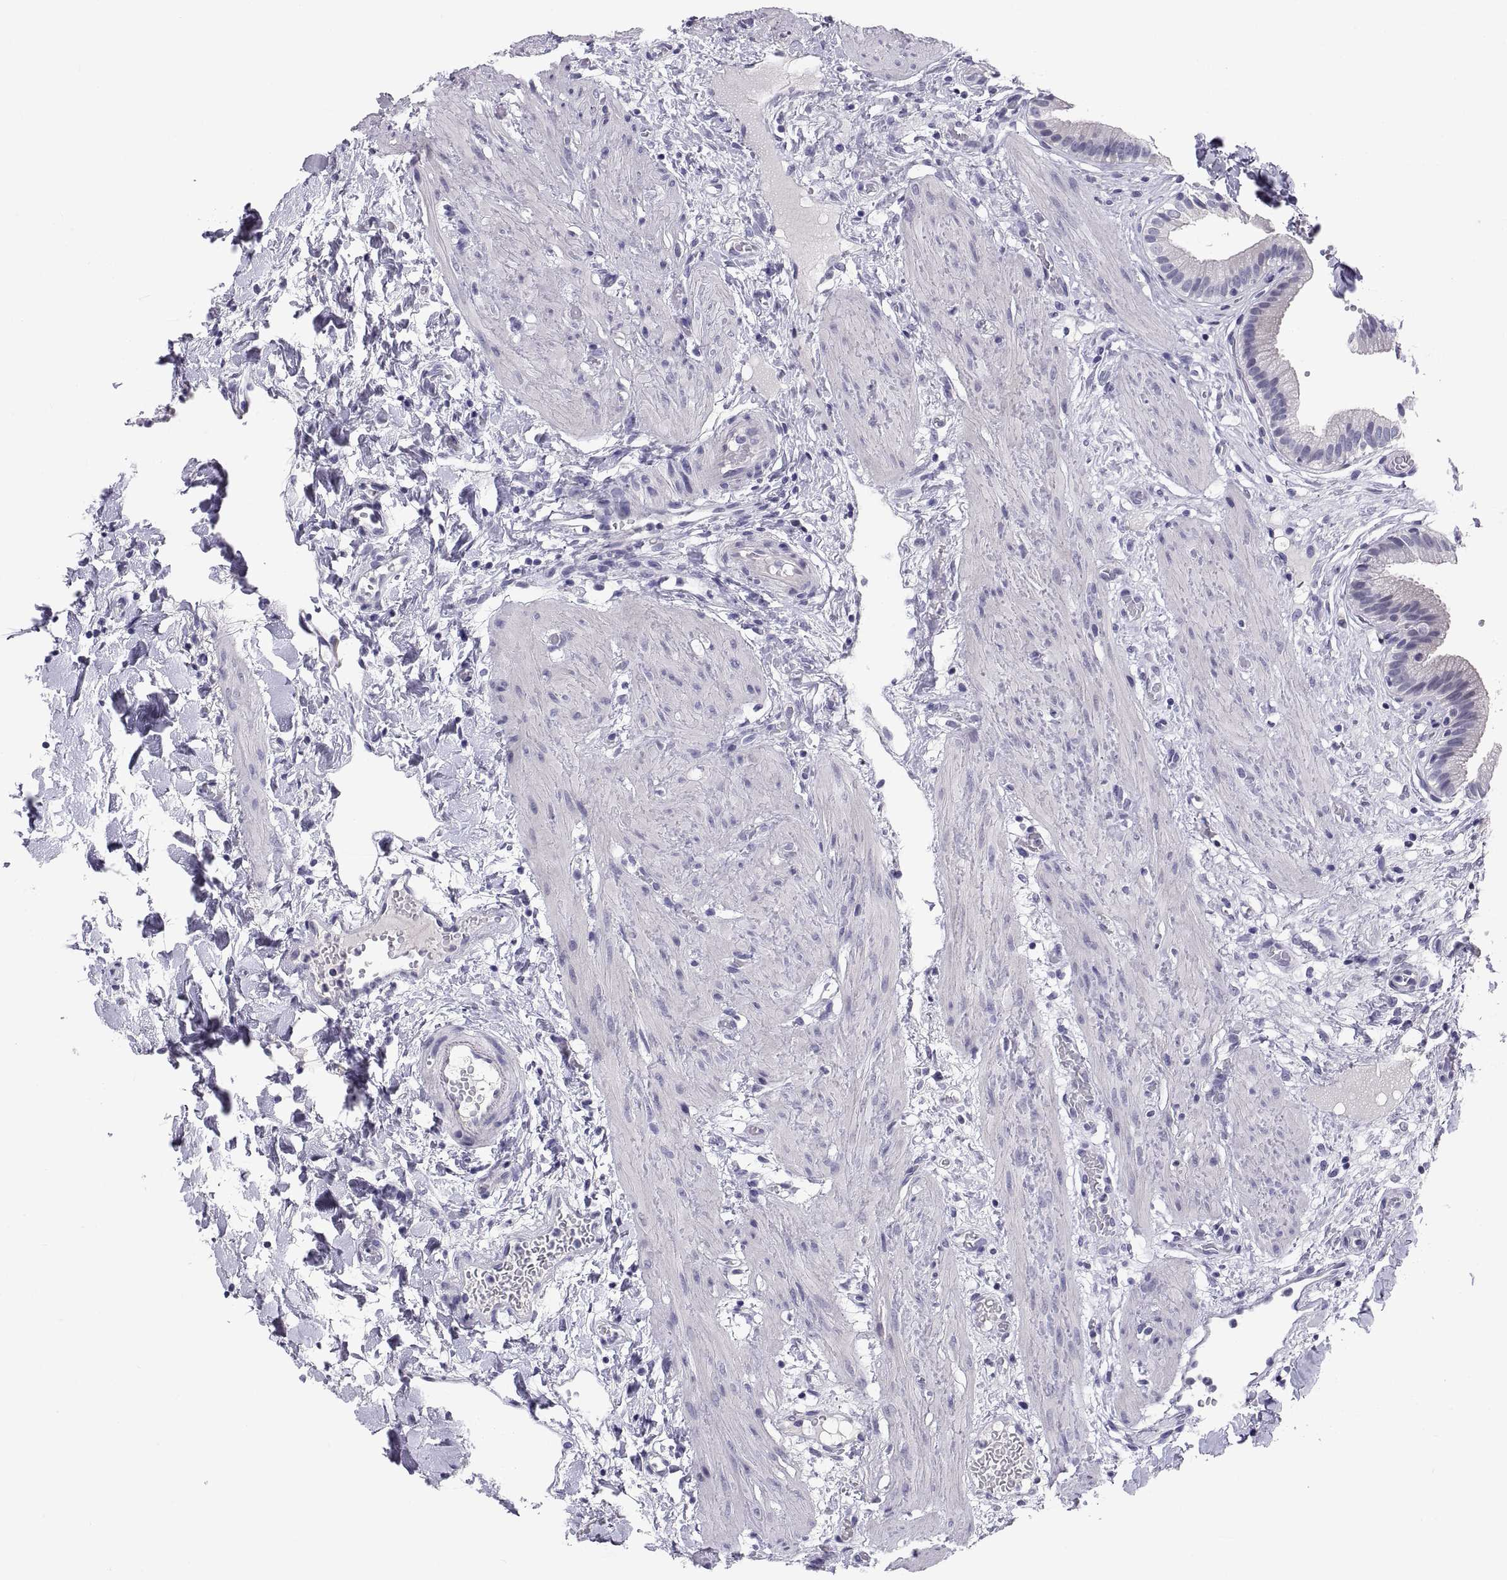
{"staining": {"intensity": "negative", "quantity": "none", "location": "none"}, "tissue": "gallbladder", "cell_type": "Glandular cells", "image_type": "normal", "snomed": [{"axis": "morphology", "description": "Normal tissue, NOS"}, {"axis": "topography", "description": "Gallbladder"}], "caption": "This is an immunohistochemistry (IHC) histopathology image of normal gallbladder. There is no staining in glandular cells.", "gene": "TEX13A", "patient": {"sex": "female", "age": 24}}